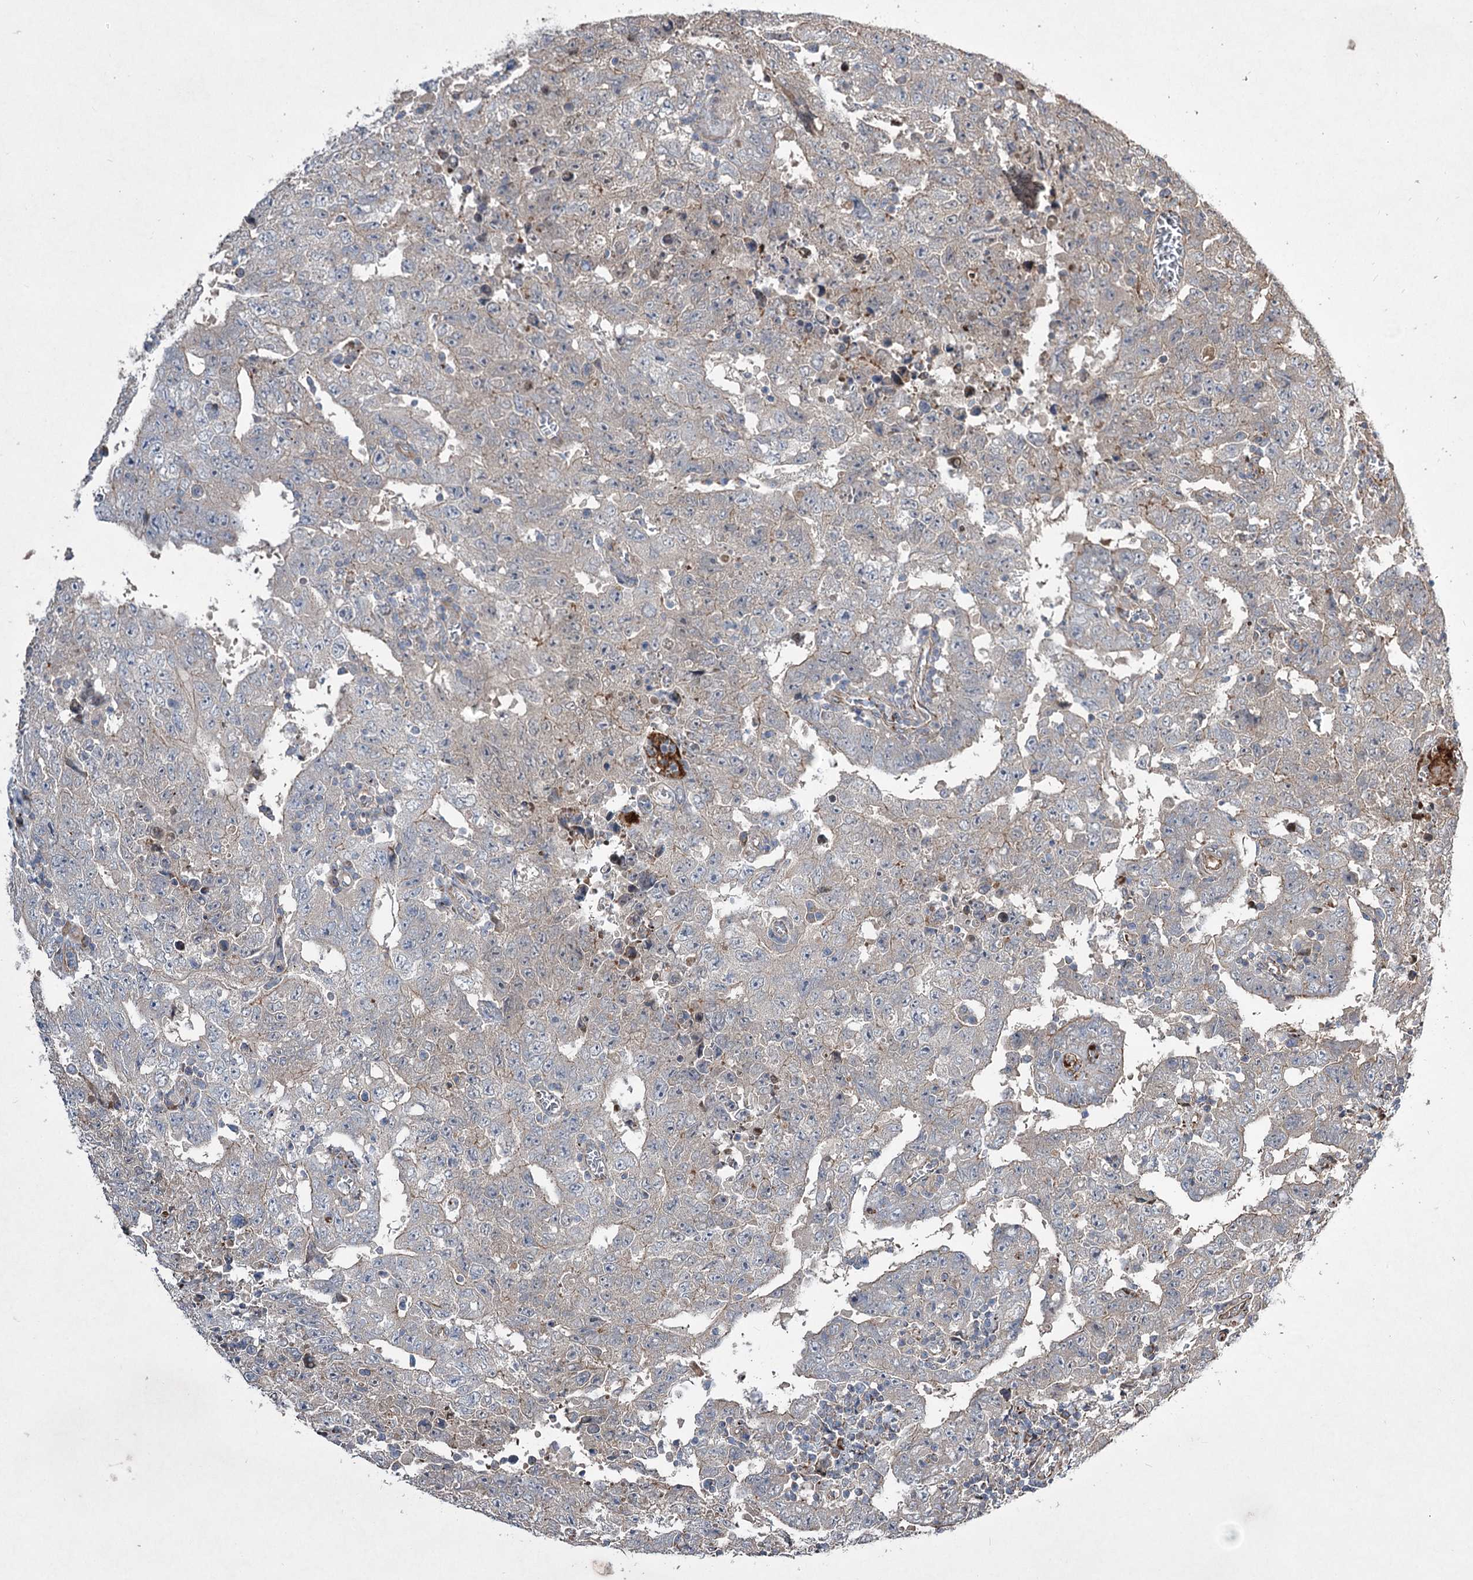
{"staining": {"intensity": "negative", "quantity": "none", "location": "none"}, "tissue": "testis cancer", "cell_type": "Tumor cells", "image_type": "cancer", "snomed": [{"axis": "morphology", "description": "Carcinoma, Embryonal, NOS"}, {"axis": "topography", "description": "Testis"}], "caption": "IHC of testis cancer (embryonal carcinoma) displays no positivity in tumor cells. (DAB (3,3'-diaminobenzidine) immunohistochemistry (IHC) visualized using brightfield microscopy, high magnification).", "gene": "SERINC5", "patient": {"sex": "male", "age": 26}}